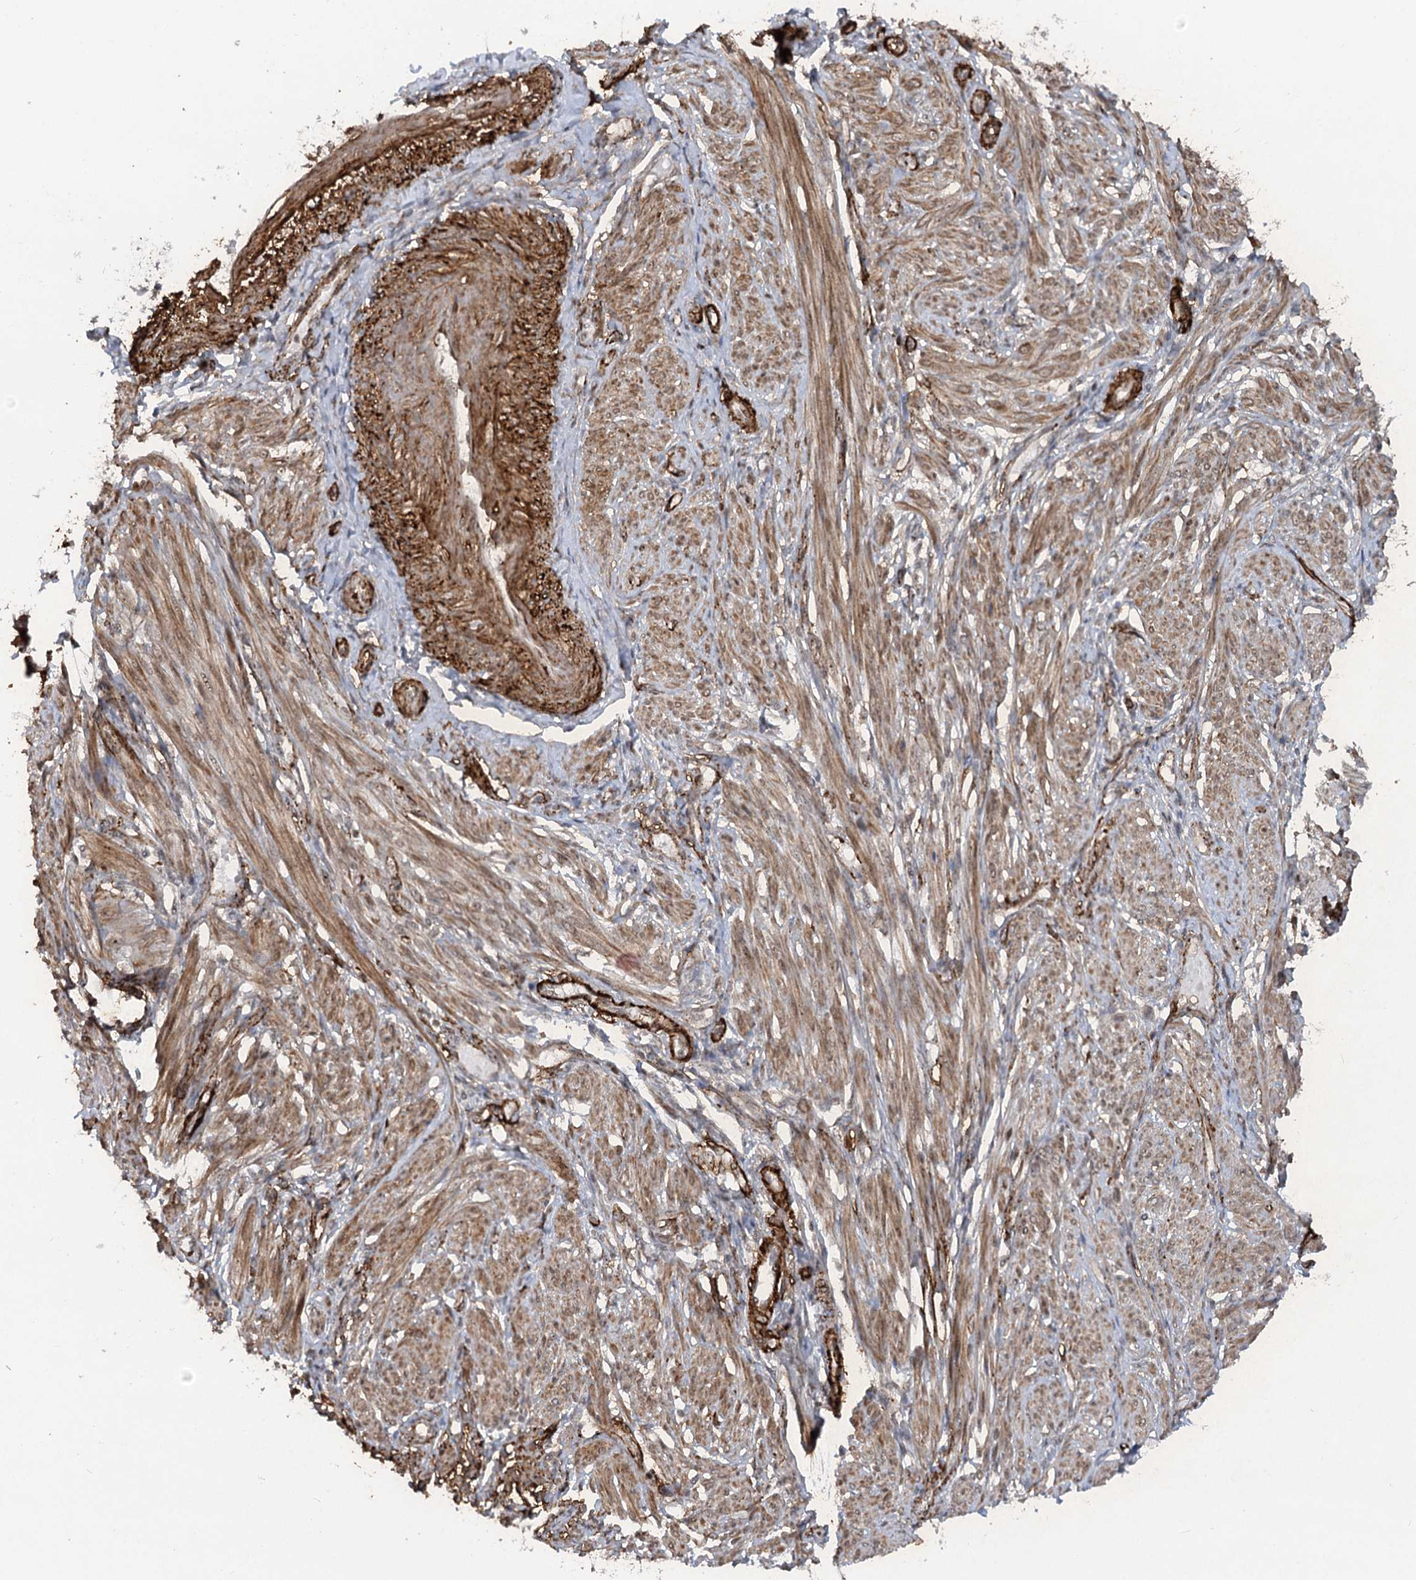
{"staining": {"intensity": "strong", "quantity": "25%-75%", "location": "cytoplasmic/membranous"}, "tissue": "smooth muscle", "cell_type": "Smooth muscle cells", "image_type": "normal", "snomed": [{"axis": "morphology", "description": "Normal tissue, NOS"}, {"axis": "topography", "description": "Smooth muscle"}], "caption": "Protein staining of normal smooth muscle demonstrates strong cytoplasmic/membranous expression in about 25%-75% of smooth muscle cells.", "gene": "GNL3L", "patient": {"sex": "female", "age": 39}}